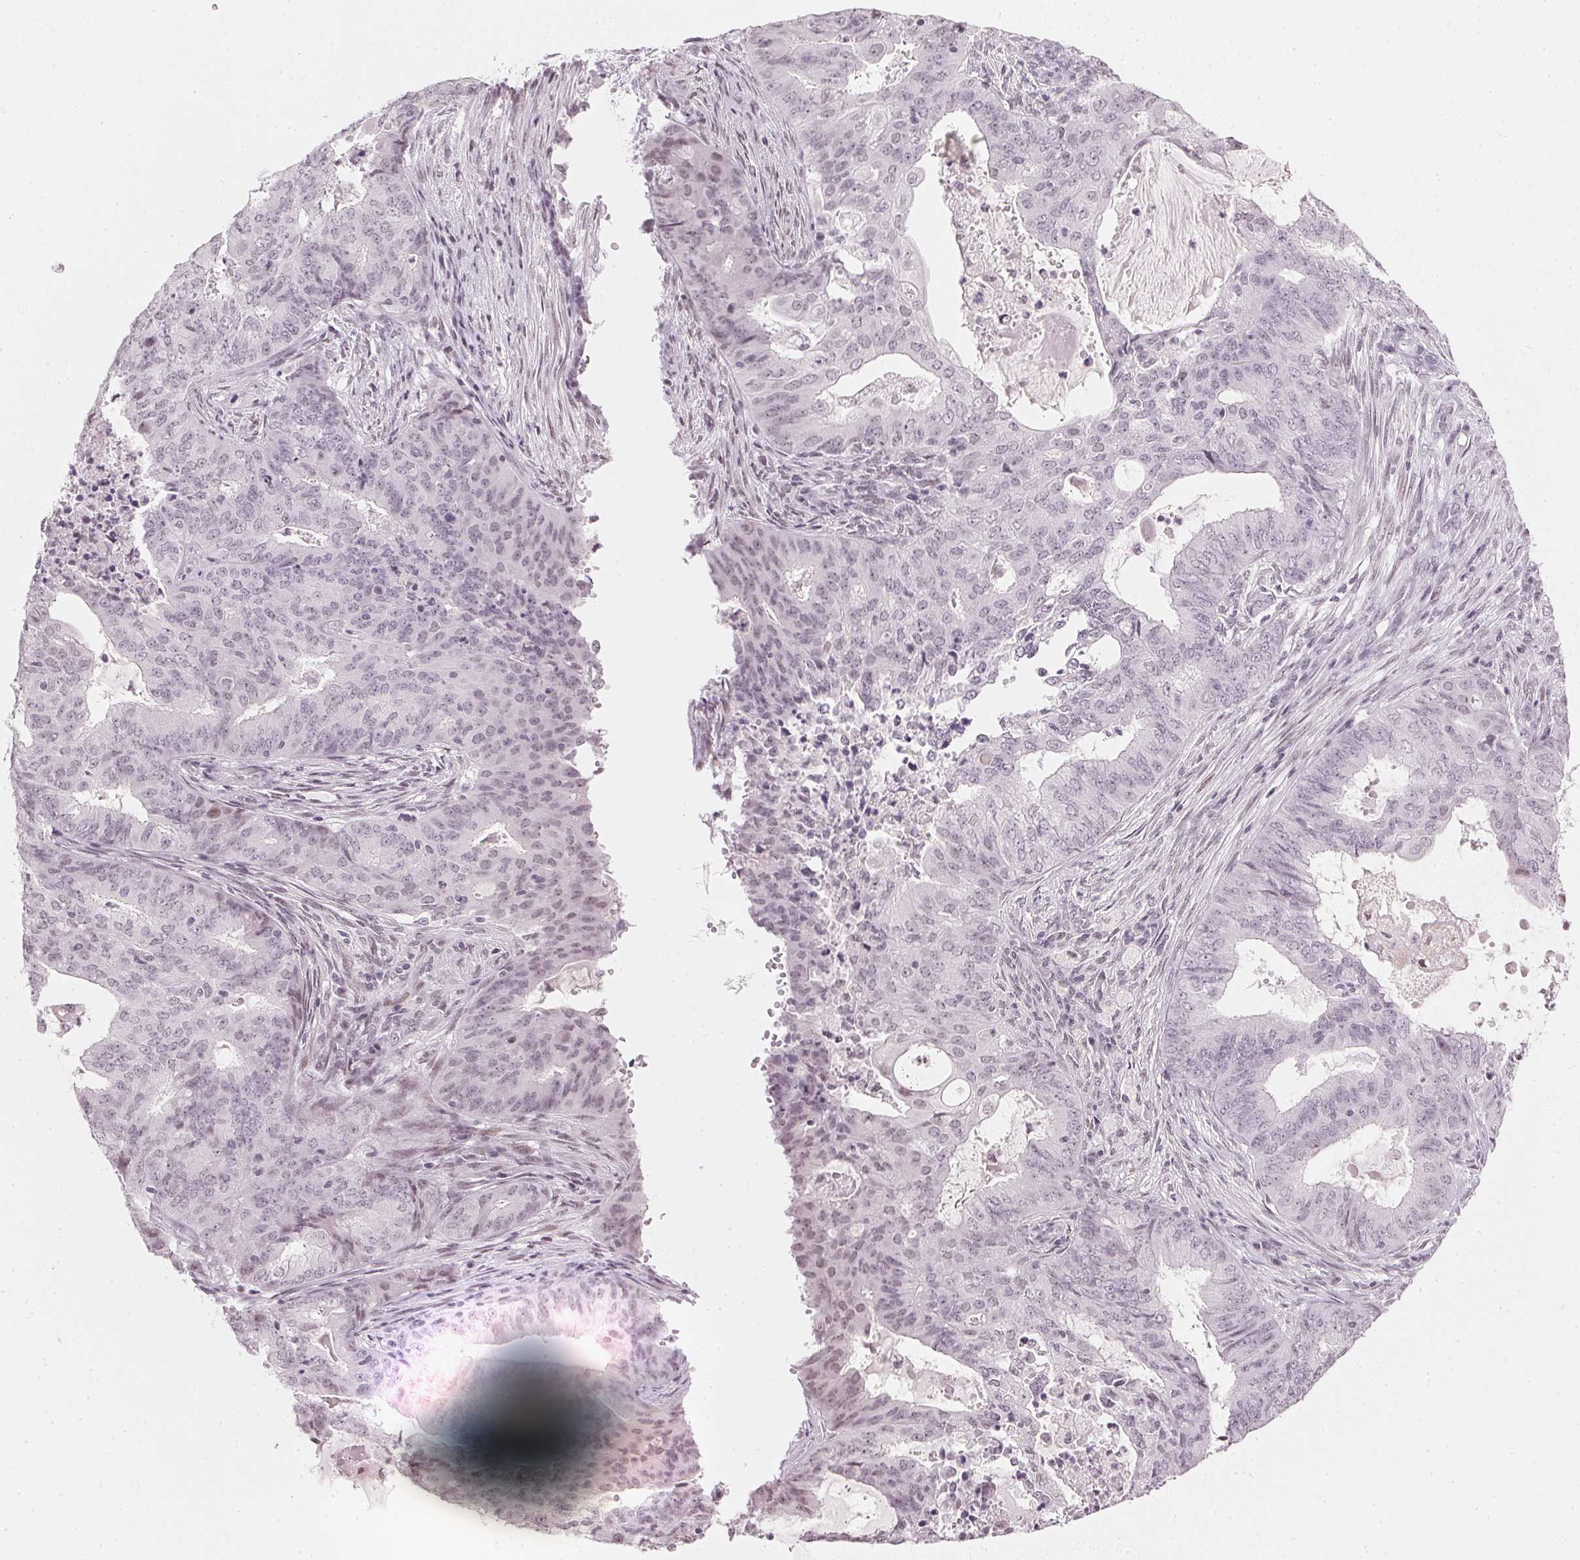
{"staining": {"intensity": "negative", "quantity": "none", "location": "none"}, "tissue": "endometrial cancer", "cell_type": "Tumor cells", "image_type": "cancer", "snomed": [{"axis": "morphology", "description": "Adenocarcinoma, NOS"}, {"axis": "topography", "description": "Endometrium"}], "caption": "Human adenocarcinoma (endometrial) stained for a protein using immunohistochemistry (IHC) demonstrates no expression in tumor cells.", "gene": "DNAJC6", "patient": {"sex": "female", "age": 62}}